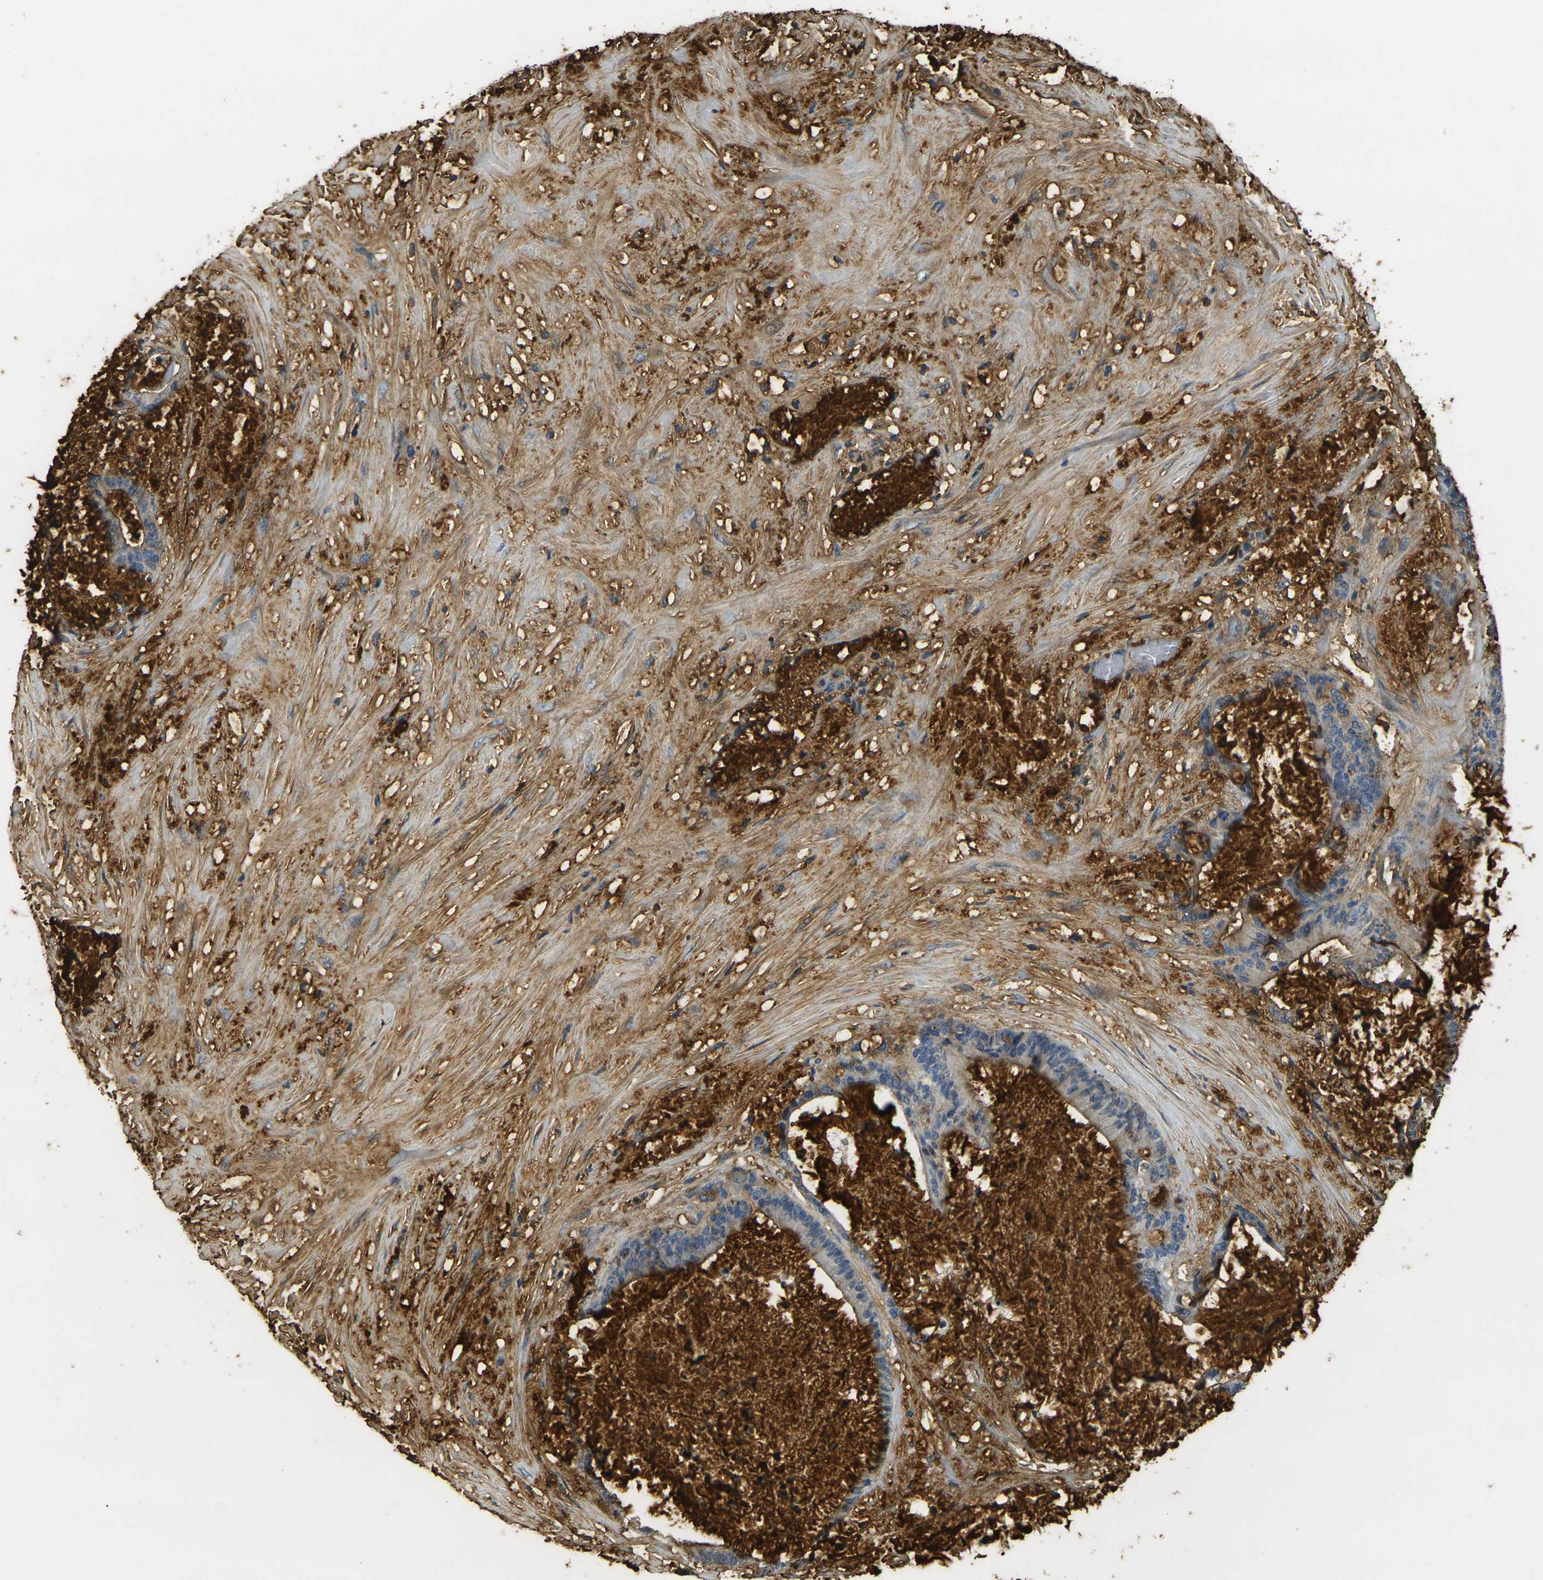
{"staining": {"intensity": "strong", "quantity": "<25%", "location": "cytoplasmic/membranous"}, "tissue": "liver cancer", "cell_type": "Tumor cells", "image_type": "cancer", "snomed": [{"axis": "morphology", "description": "Cholangiocarcinoma"}, {"axis": "topography", "description": "Liver"}], "caption": "DAB (3,3'-diaminobenzidine) immunohistochemical staining of cholangiocarcinoma (liver) shows strong cytoplasmic/membranous protein expression in about <25% of tumor cells. (DAB = brown stain, brightfield microscopy at high magnification).", "gene": "PLCD1", "patient": {"sex": "female", "age": 73}}